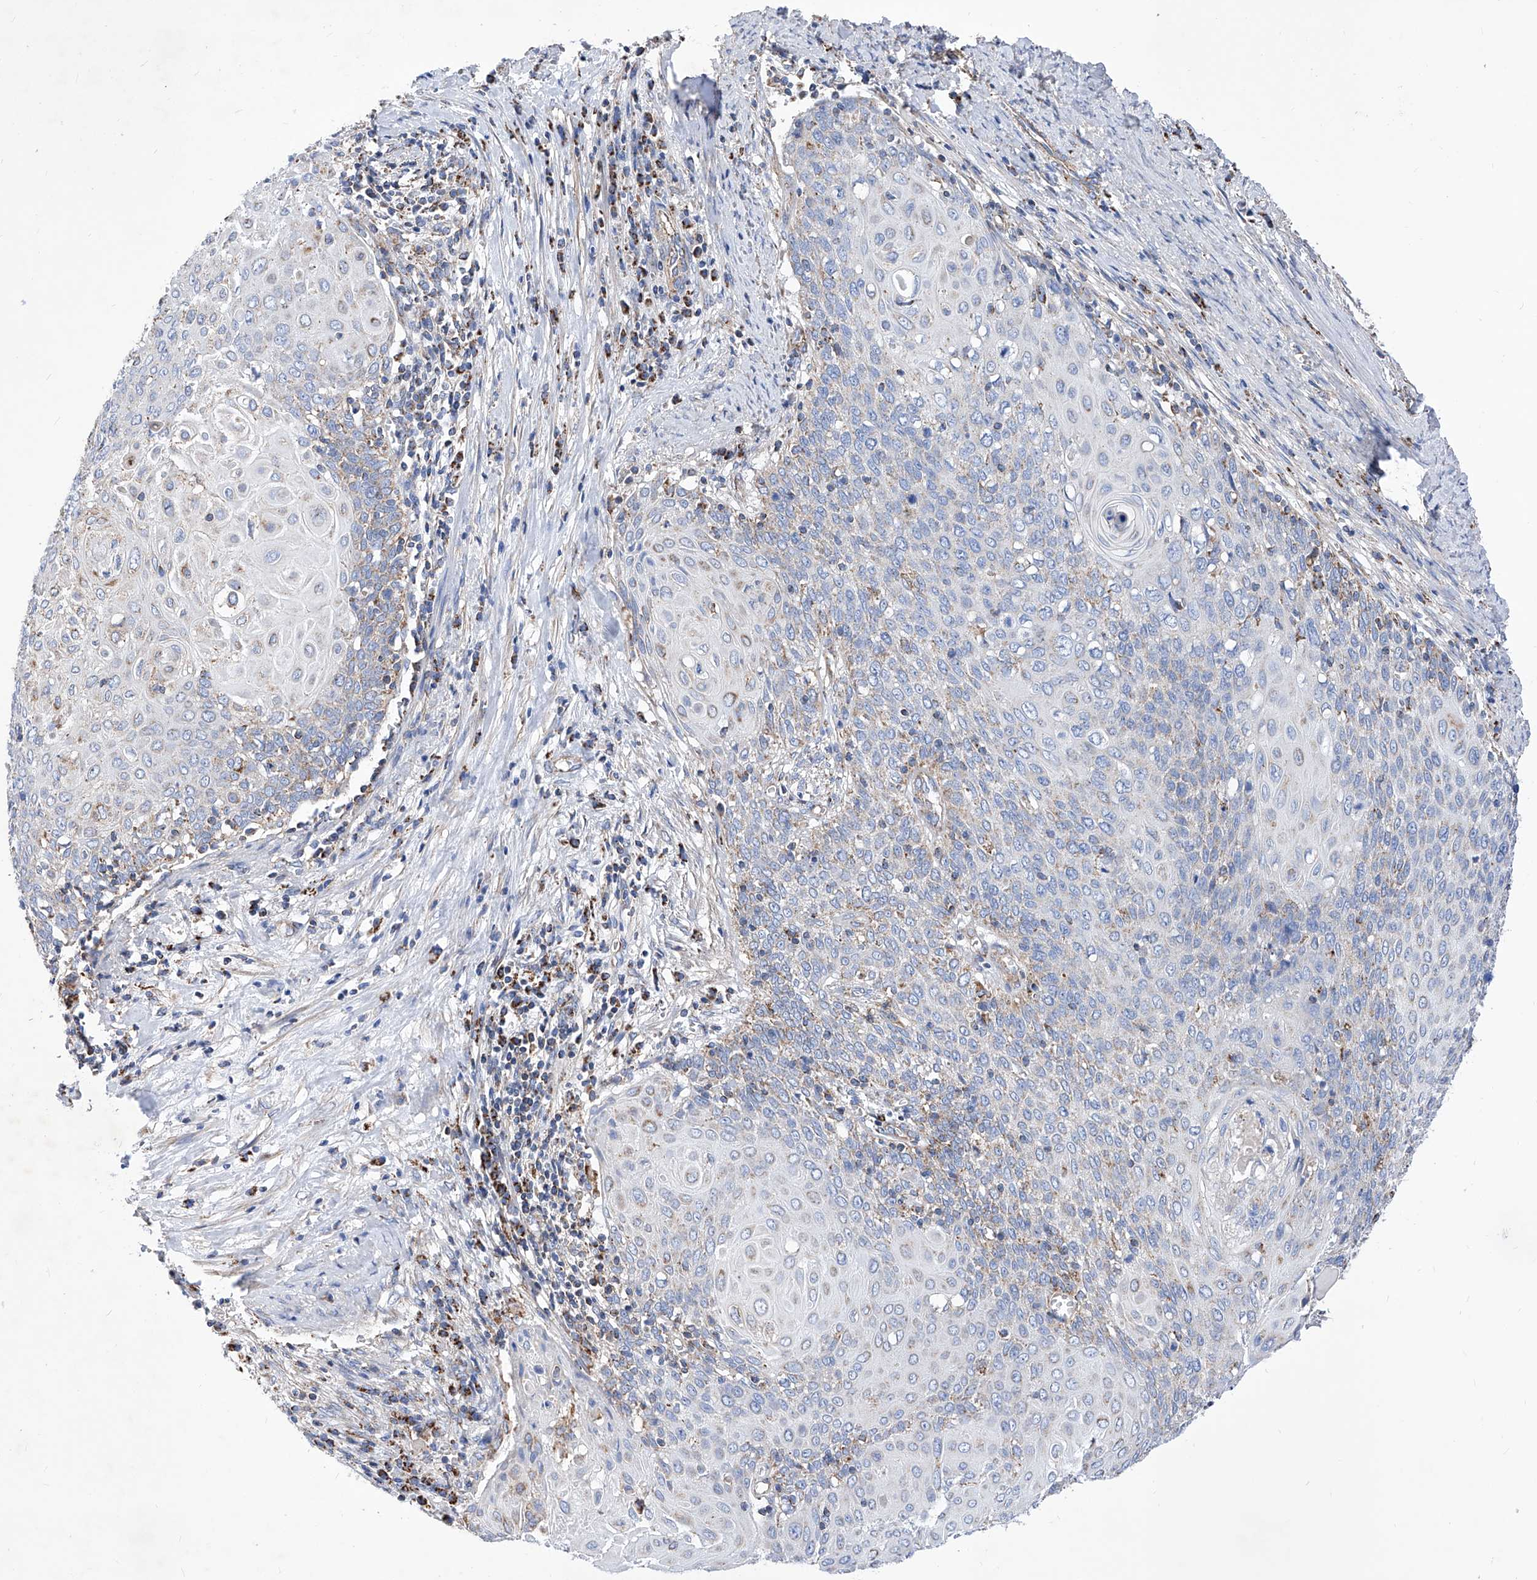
{"staining": {"intensity": "weak", "quantity": "25%-75%", "location": "cytoplasmic/membranous"}, "tissue": "cervical cancer", "cell_type": "Tumor cells", "image_type": "cancer", "snomed": [{"axis": "morphology", "description": "Squamous cell carcinoma, NOS"}, {"axis": "topography", "description": "Cervix"}], "caption": "DAB (3,3'-diaminobenzidine) immunohistochemical staining of human cervical cancer (squamous cell carcinoma) exhibits weak cytoplasmic/membranous protein staining in about 25%-75% of tumor cells. The protein of interest is stained brown, and the nuclei are stained in blue (DAB IHC with brightfield microscopy, high magnification).", "gene": "HRNR", "patient": {"sex": "female", "age": 39}}